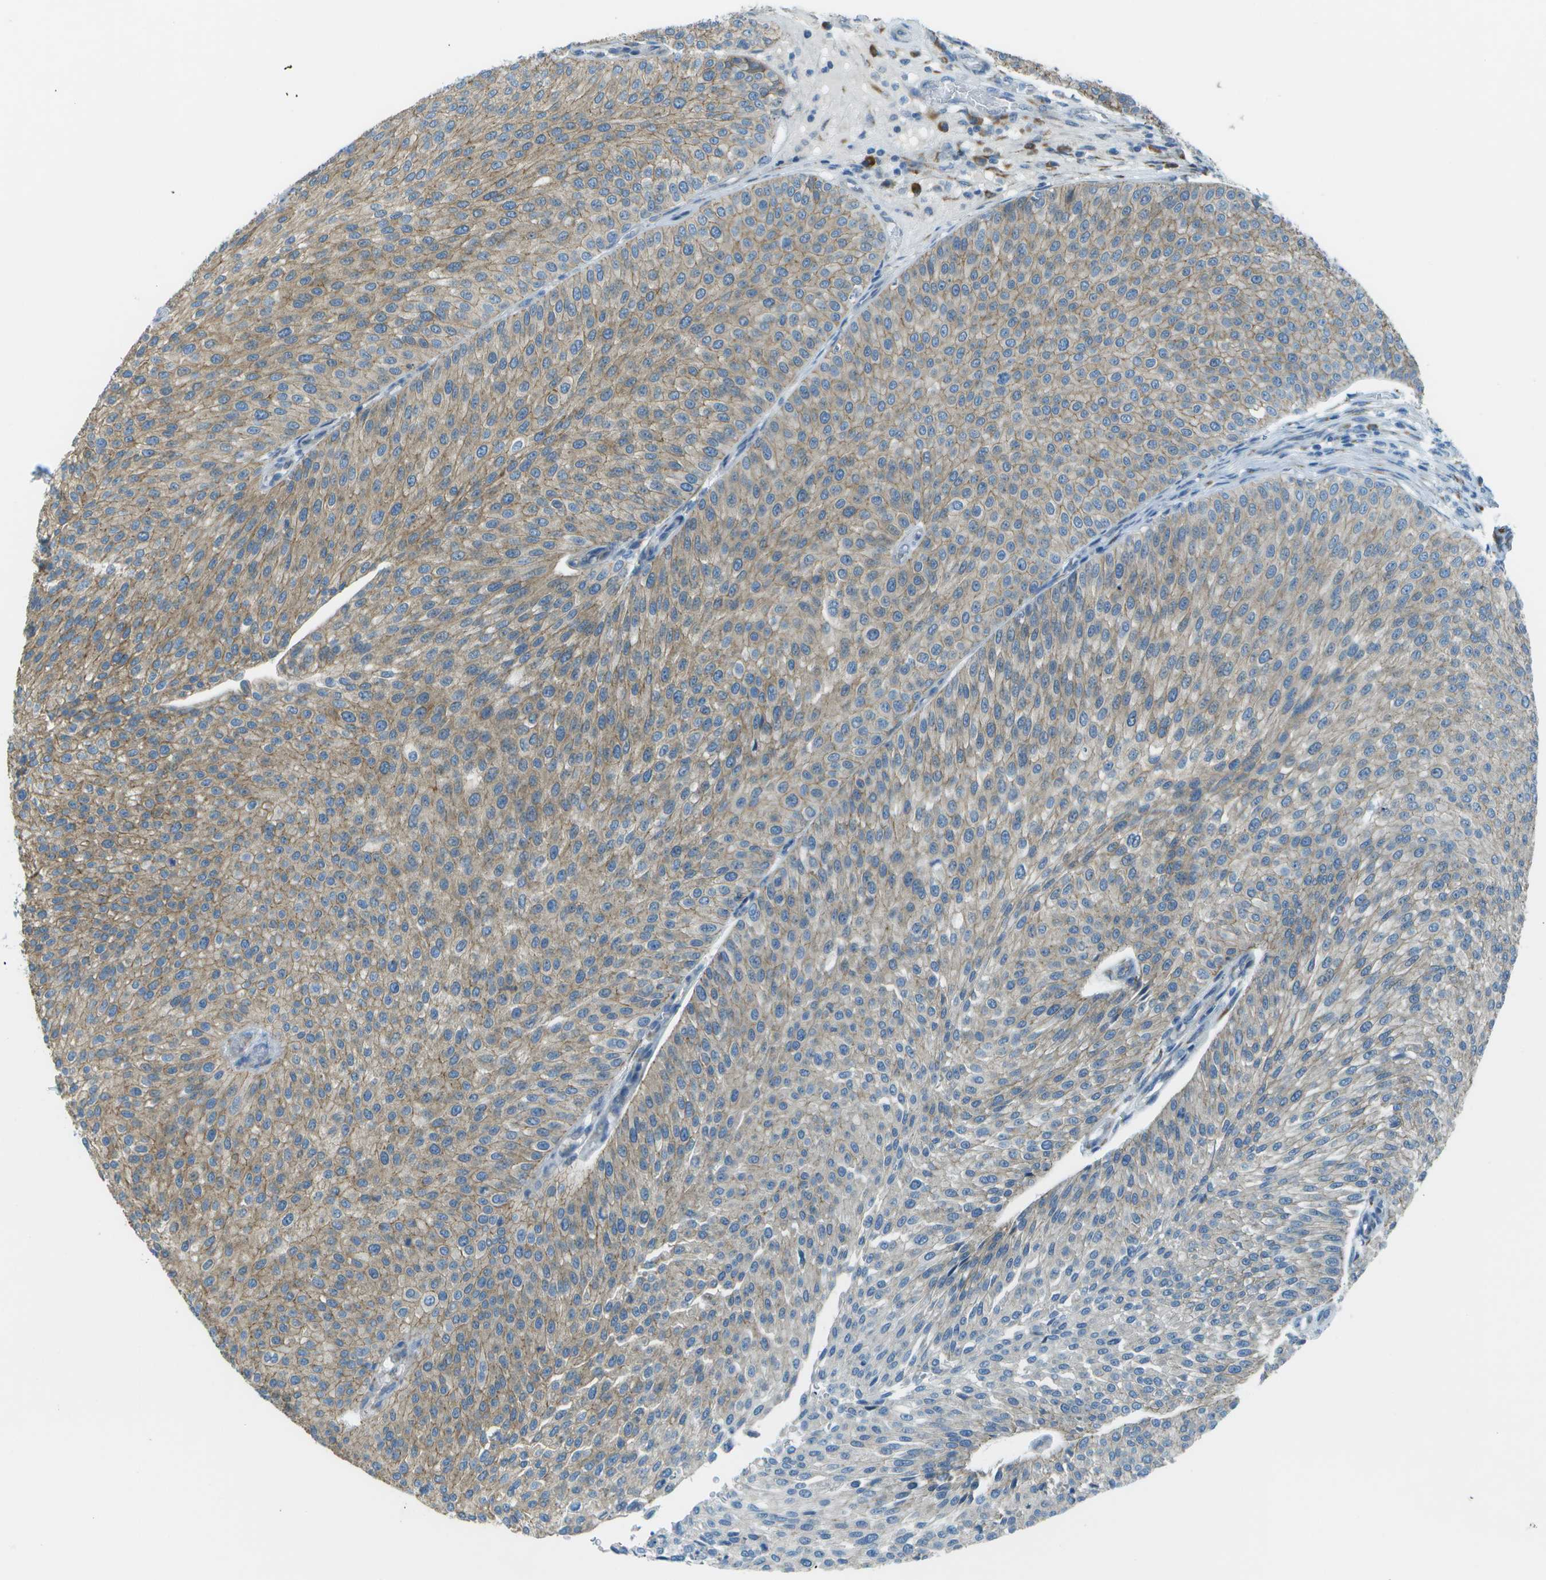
{"staining": {"intensity": "weak", "quantity": ">75%", "location": "cytoplasmic/membranous"}, "tissue": "urothelial cancer", "cell_type": "Tumor cells", "image_type": "cancer", "snomed": [{"axis": "morphology", "description": "Urothelial carcinoma, Low grade"}, {"axis": "topography", "description": "Smooth muscle"}, {"axis": "topography", "description": "Urinary bladder"}], "caption": "This image reveals urothelial carcinoma (low-grade) stained with immunohistochemistry to label a protein in brown. The cytoplasmic/membranous of tumor cells show weak positivity for the protein. Nuclei are counter-stained blue.", "gene": "KCTD3", "patient": {"sex": "male", "age": 60}}